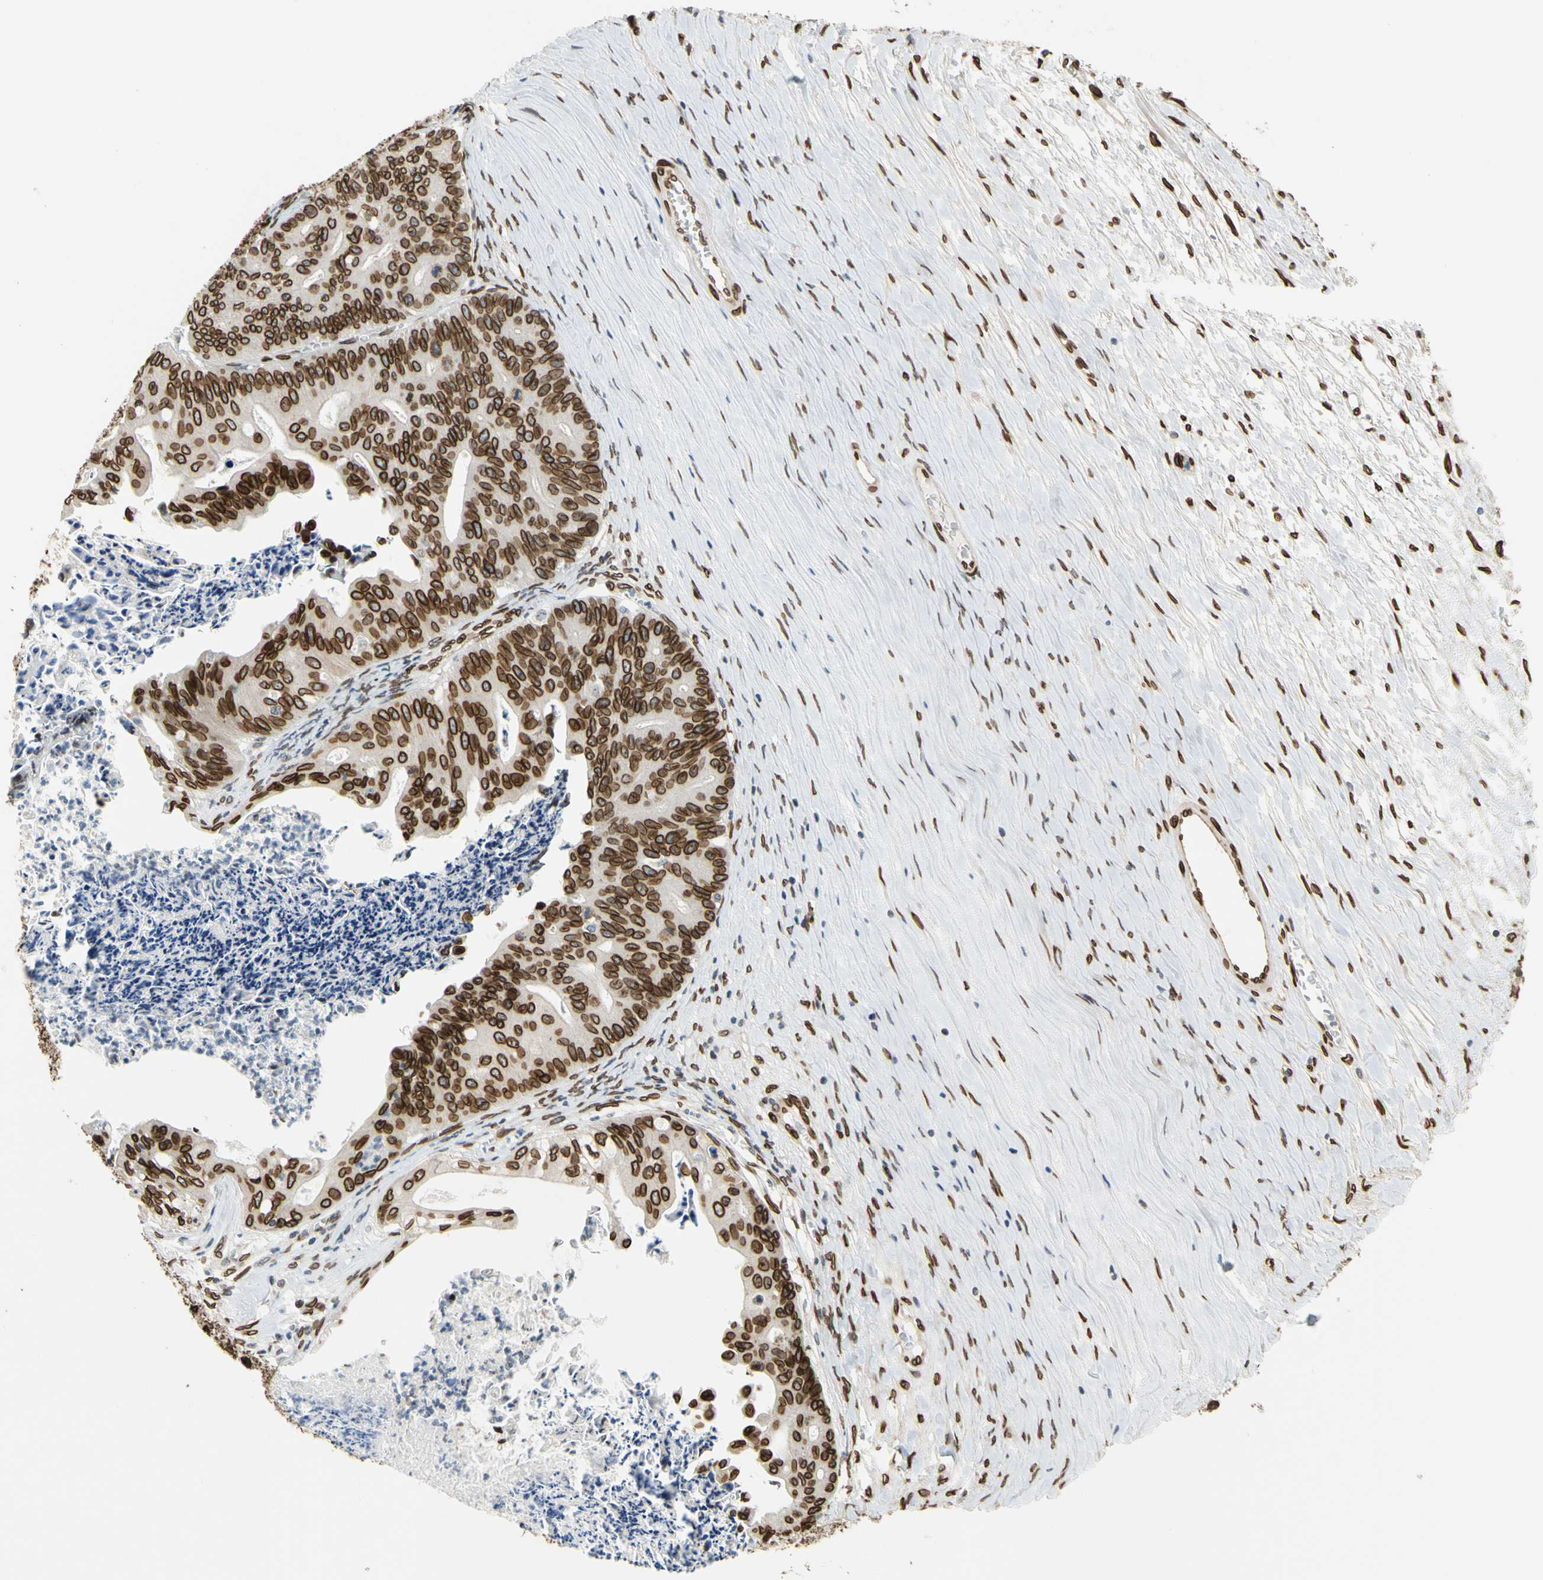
{"staining": {"intensity": "strong", "quantity": ">75%", "location": "cytoplasmic/membranous,nuclear"}, "tissue": "ovarian cancer", "cell_type": "Tumor cells", "image_type": "cancer", "snomed": [{"axis": "morphology", "description": "Cystadenocarcinoma, mucinous, NOS"}, {"axis": "topography", "description": "Ovary"}], "caption": "High-power microscopy captured an immunohistochemistry (IHC) photomicrograph of ovarian mucinous cystadenocarcinoma, revealing strong cytoplasmic/membranous and nuclear expression in about >75% of tumor cells.", "gene": "SUN1", "patient": {"sex": "female", "age": 37}}